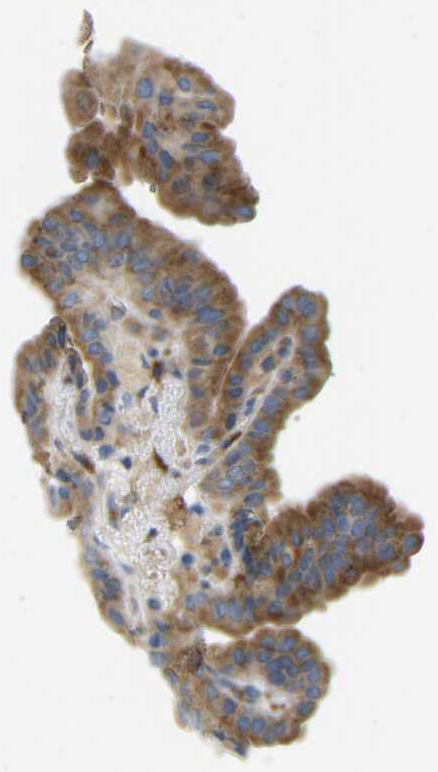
{"staining": {"intensity": "strong", "quantity": ">75%", "location": "cytoplasmic/membranous"}, "tissue": "thyroid cancer", "cell_type": "Tumor cells", "image_type": "cancer", "snomed": [{"axis": "morphology", "description": "Papillary adenocarcinoma, NOS"}, {"axis": "topography", "description": "Thyroid gland"}], "caption": "The photomicrograph reveals staining of thyroid cancer, revealing strong cytoplasmic/membranous protein positivity (brown color) within tumor cells. (DAB (3,3'-diaminobenzidine) IHC, brown staining for protein, blue staining for nuclei).", "gene": "SND1", "patient": {"sex": "male", "age": 33}}